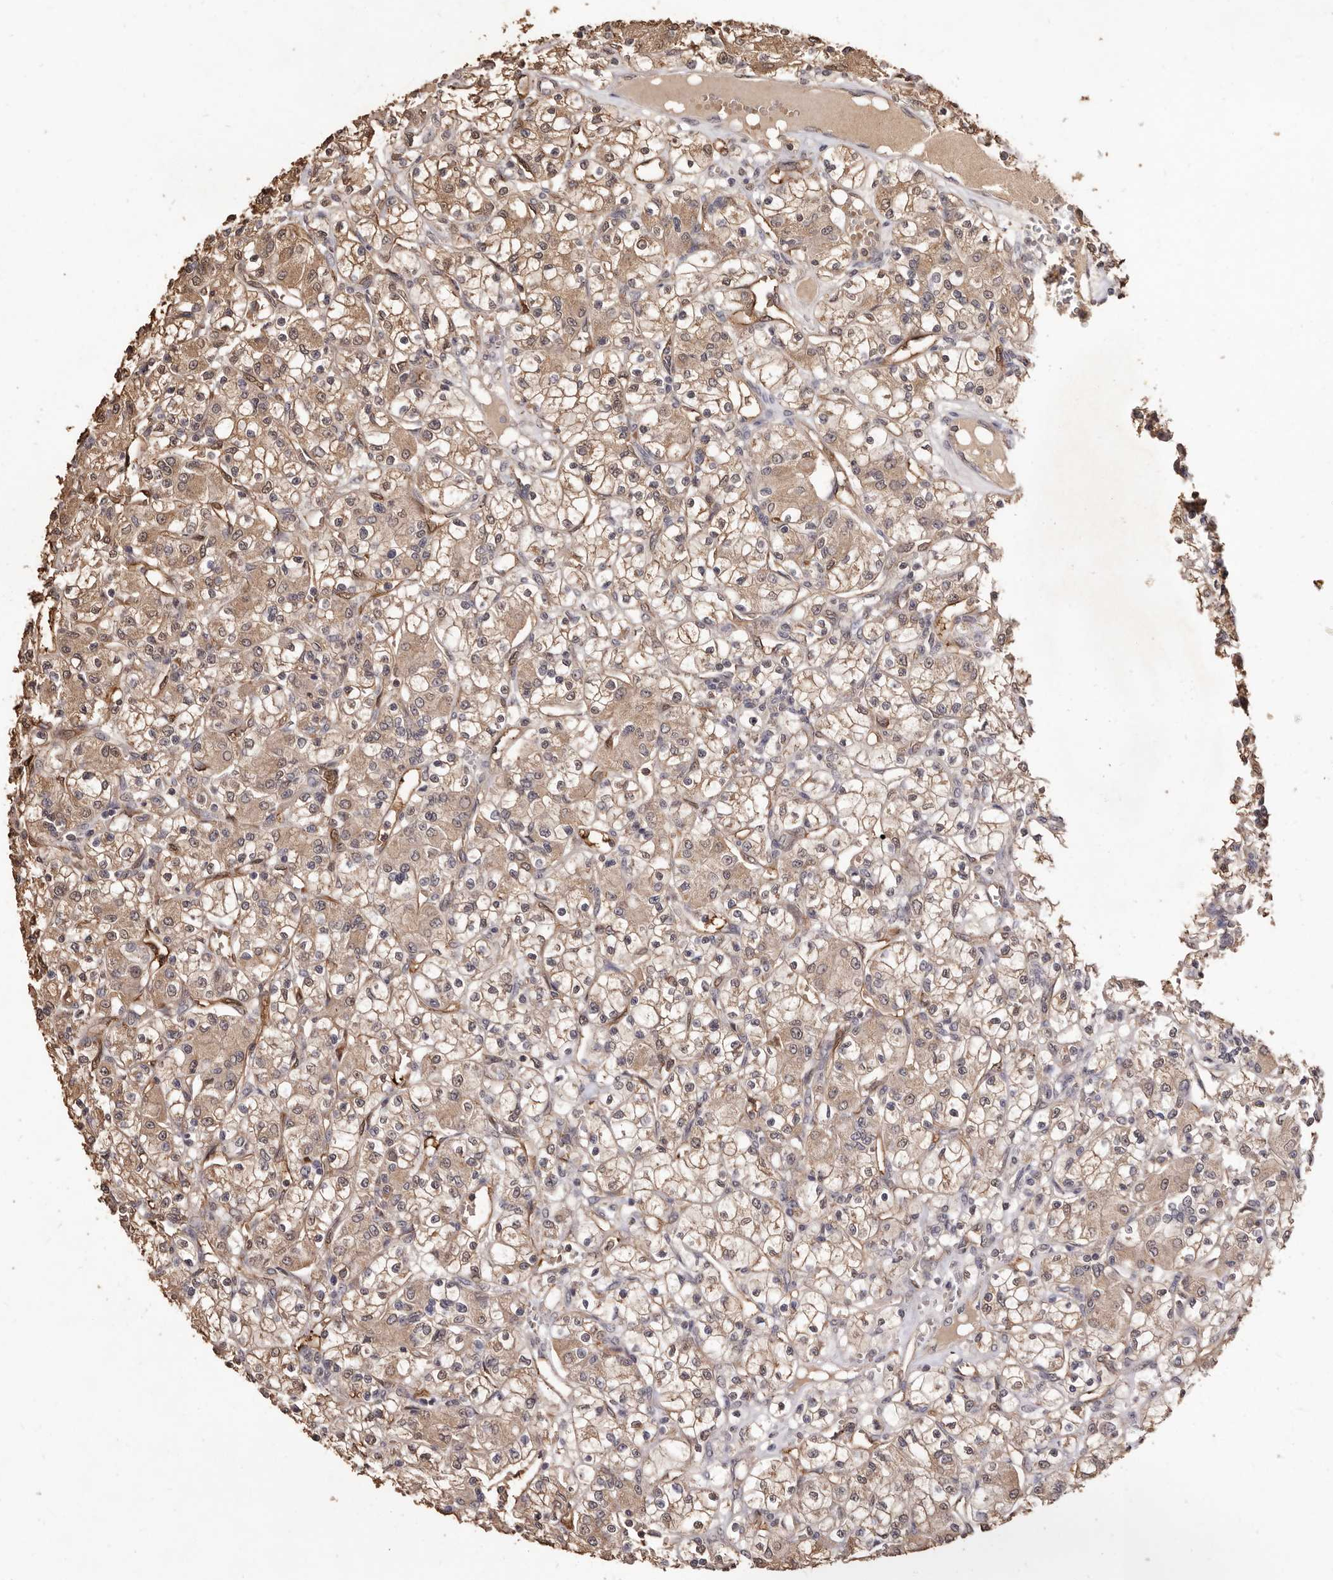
{"staining": {"intensity": "weak", "quantity": ">75%", "location": "cytoplasmic/membranous"}, "tissue": "renal cancer", "cell_type": "Tumor cells", "image_type": "cancer", "snomed": [{"axis": "morphology", "description": "Adenocarcinoma, NOS"}, {"axis": "topography", "description": "Kidney"}], "caption": "Human renal cancer stained with a brown dye demonstrates weak cytoplasmic/membranous positive staining in about >75% of tumor cells.", "gene": "INAVA", "patient": {"sex": "female", "age": 59}}